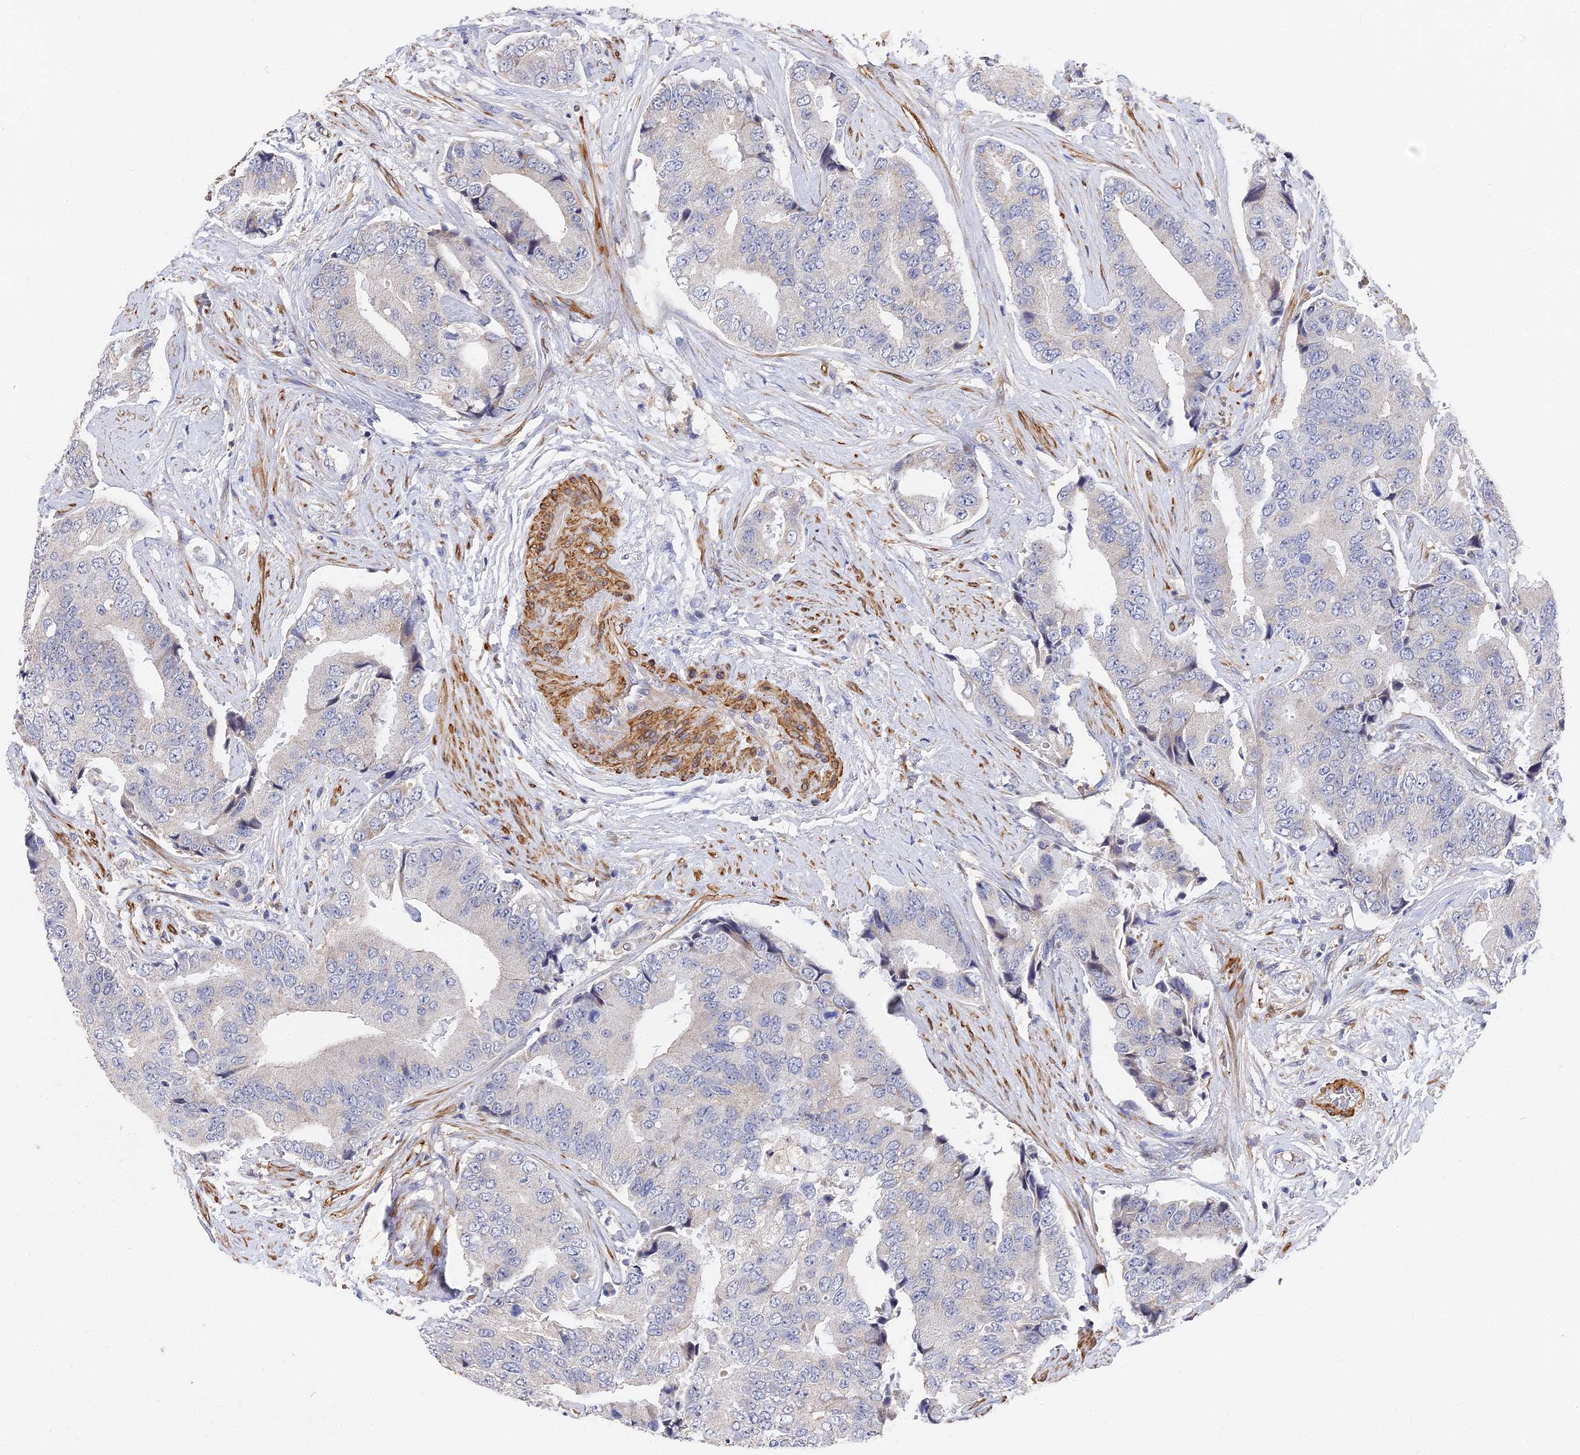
{"staining": {"intensity": "negative", "quantity": "none", "location": "none"}, "tissue": "prostate cancer", "cell_type": "Tumor cells", "image_type": "cancer", "snomed": [{"axis": "morphology", "description": "Adenocarcinoma, High grade"}, {"axis": "topography", "description": "Prostate"}], "caption": "An image of prostate adenocarcinoma (high-grade) stained for a protein displays no brown staining in tumor cells.", "gene": "CCDC113", "patient": {"sex": "male", "age": 70}}